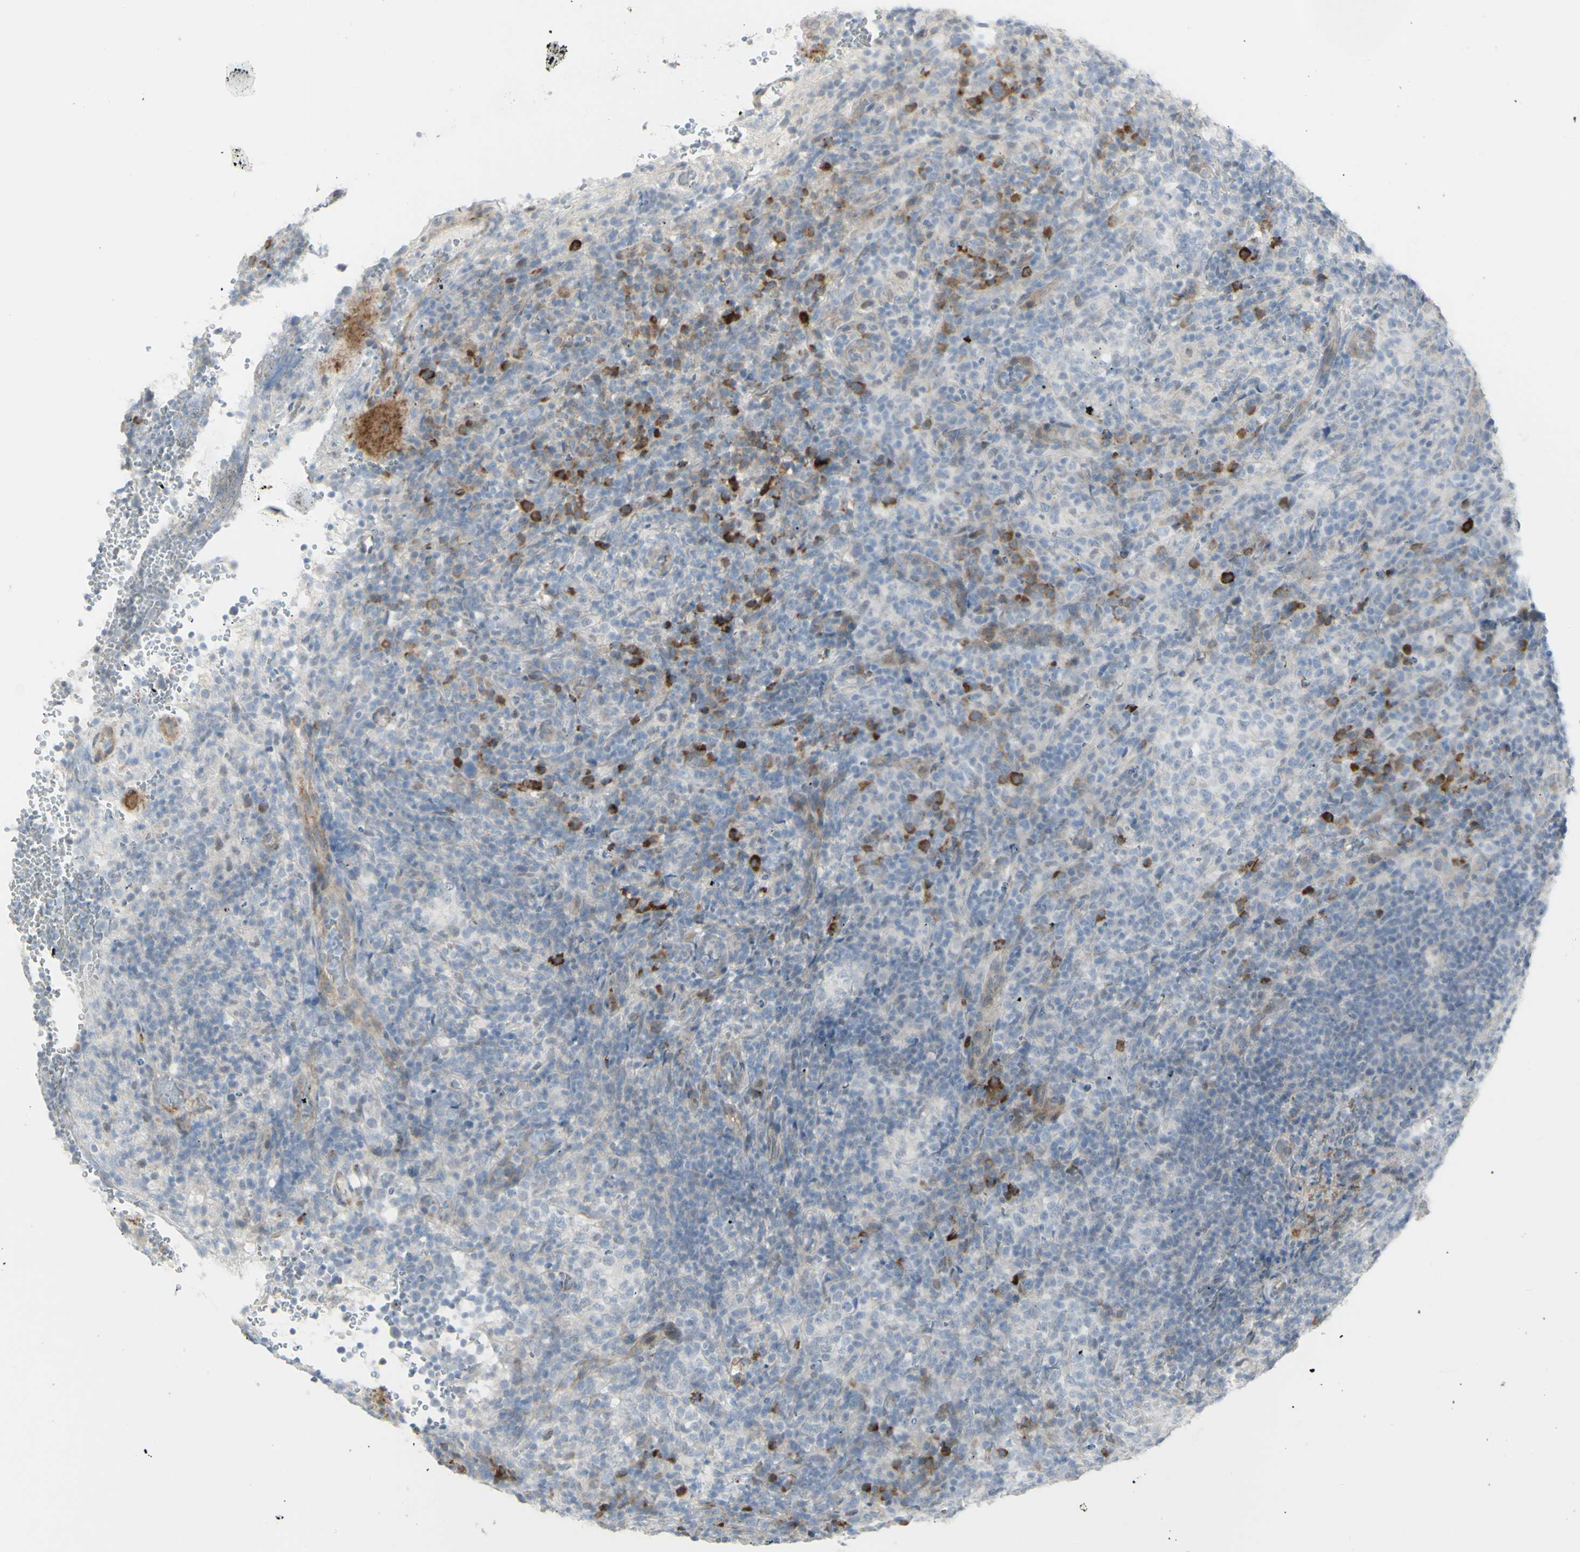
{"staining": {"intensity": "negative", "quantity": "none", "location": "none"}, "tissue": "lymphoma", "cell_type": "Tumor cells", "image_type": "cancer", "snomed": [{"axis": "morphology", "description": "Malignant lymphoma, non-Hodgkin's type, High grade"}, {"axis": "topography", "description": "Lymph node"}], "caption": "Malignant lymphoma, non-Hodgkin's type (high-grade) stained for a protein using IHC shows no staining tumor cells.", "gene": "NDST4", "patient": {"sex": "female", "age": 76}}